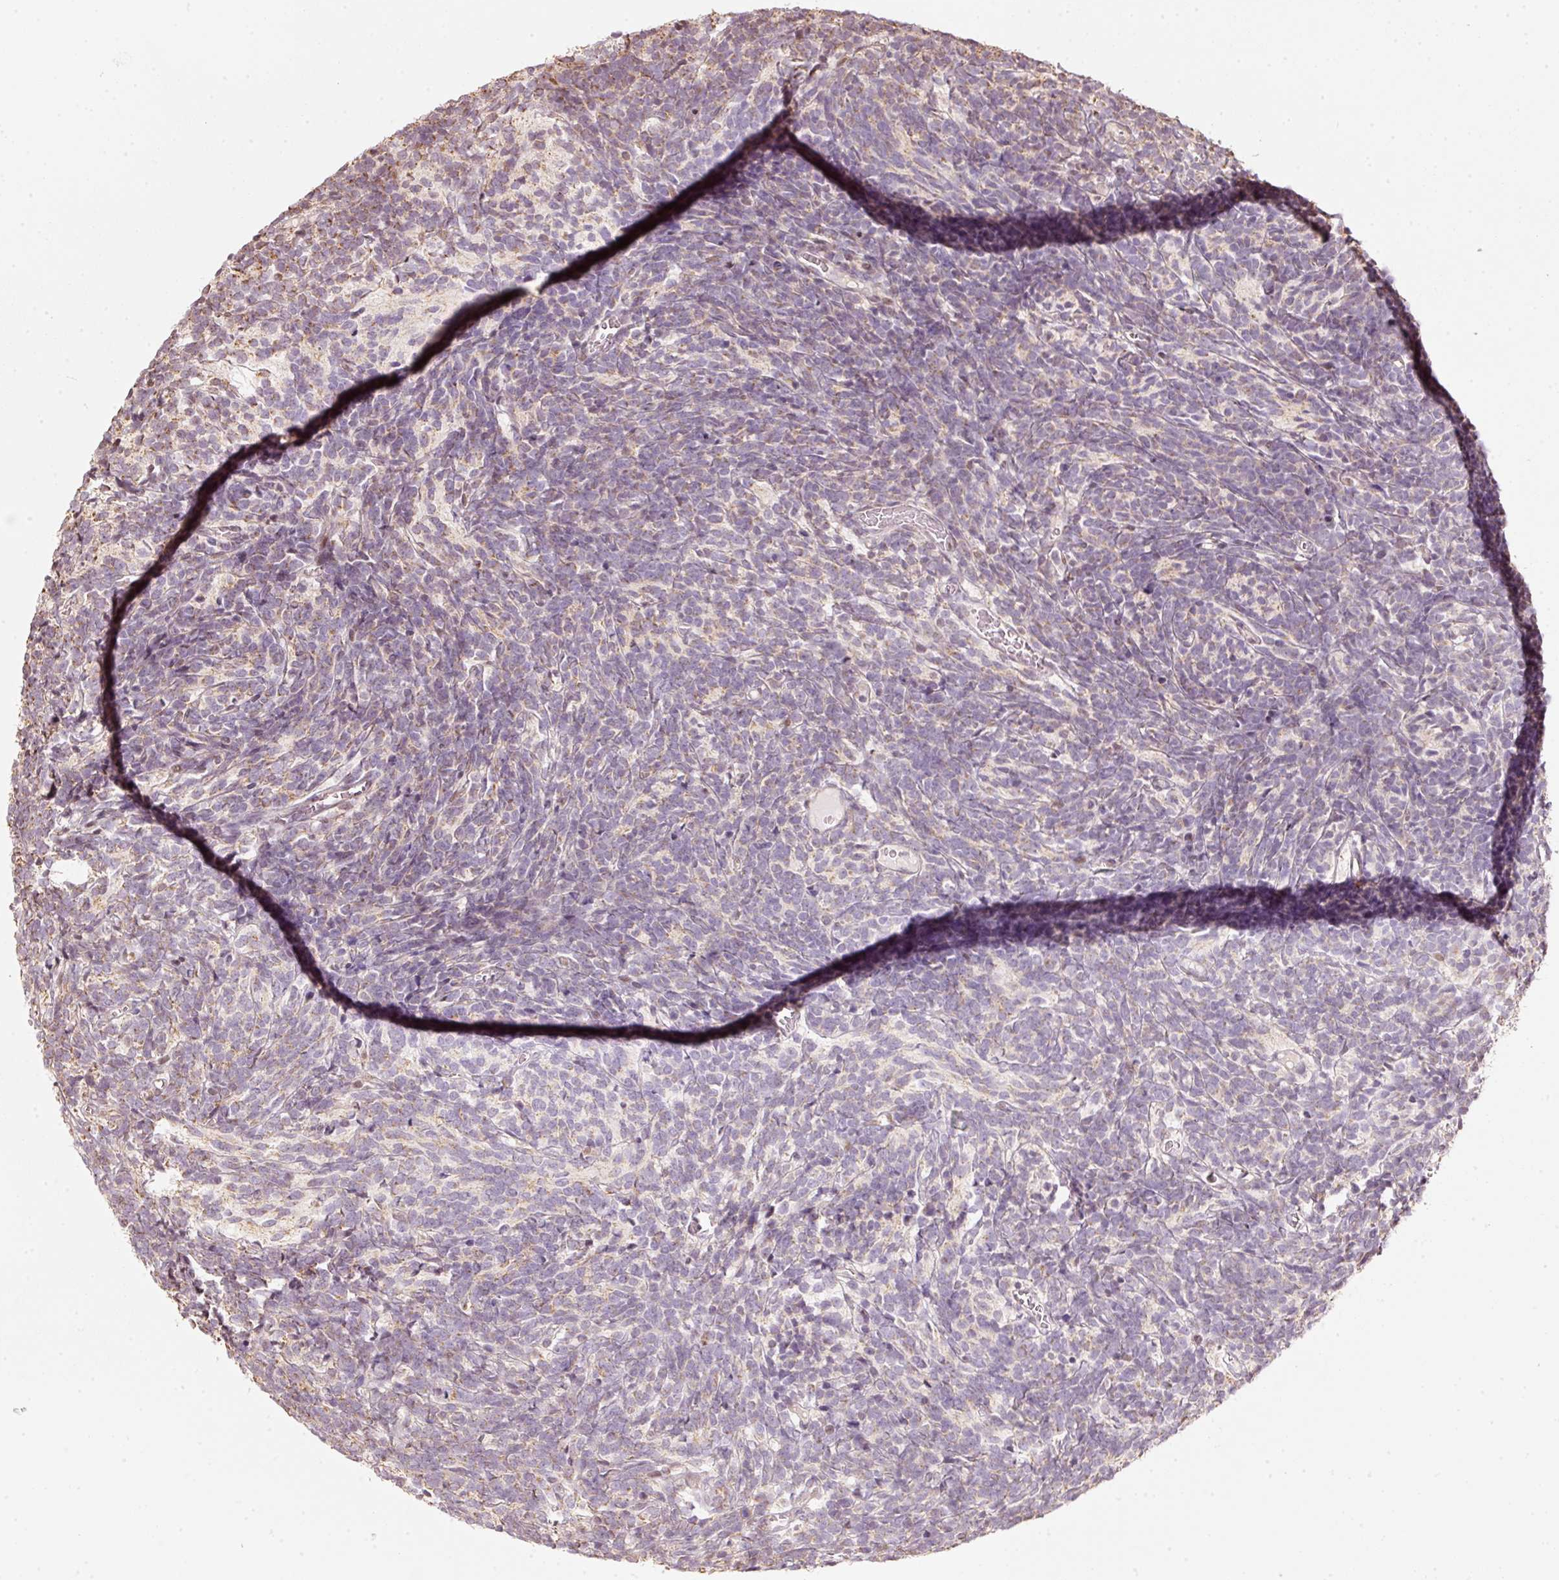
{"staining": {"intensity": "negative", "quantity": "none", "location": "none"}, "tissue": "glioma", "cell_type": "Tumor cells", "image_type": "cancer", "snomed": [{"axis": "morphology", "description": "Glioma, malignant, Low grade"}, {"axis": "topography", "description": "Brain"}], "caption": "Immunohistochemistry of human malignant glioma (low-grade) exhibits no staining in tumor cells.", "gene": "RAB35", "patient": {"sex": "female", "age": 1}}